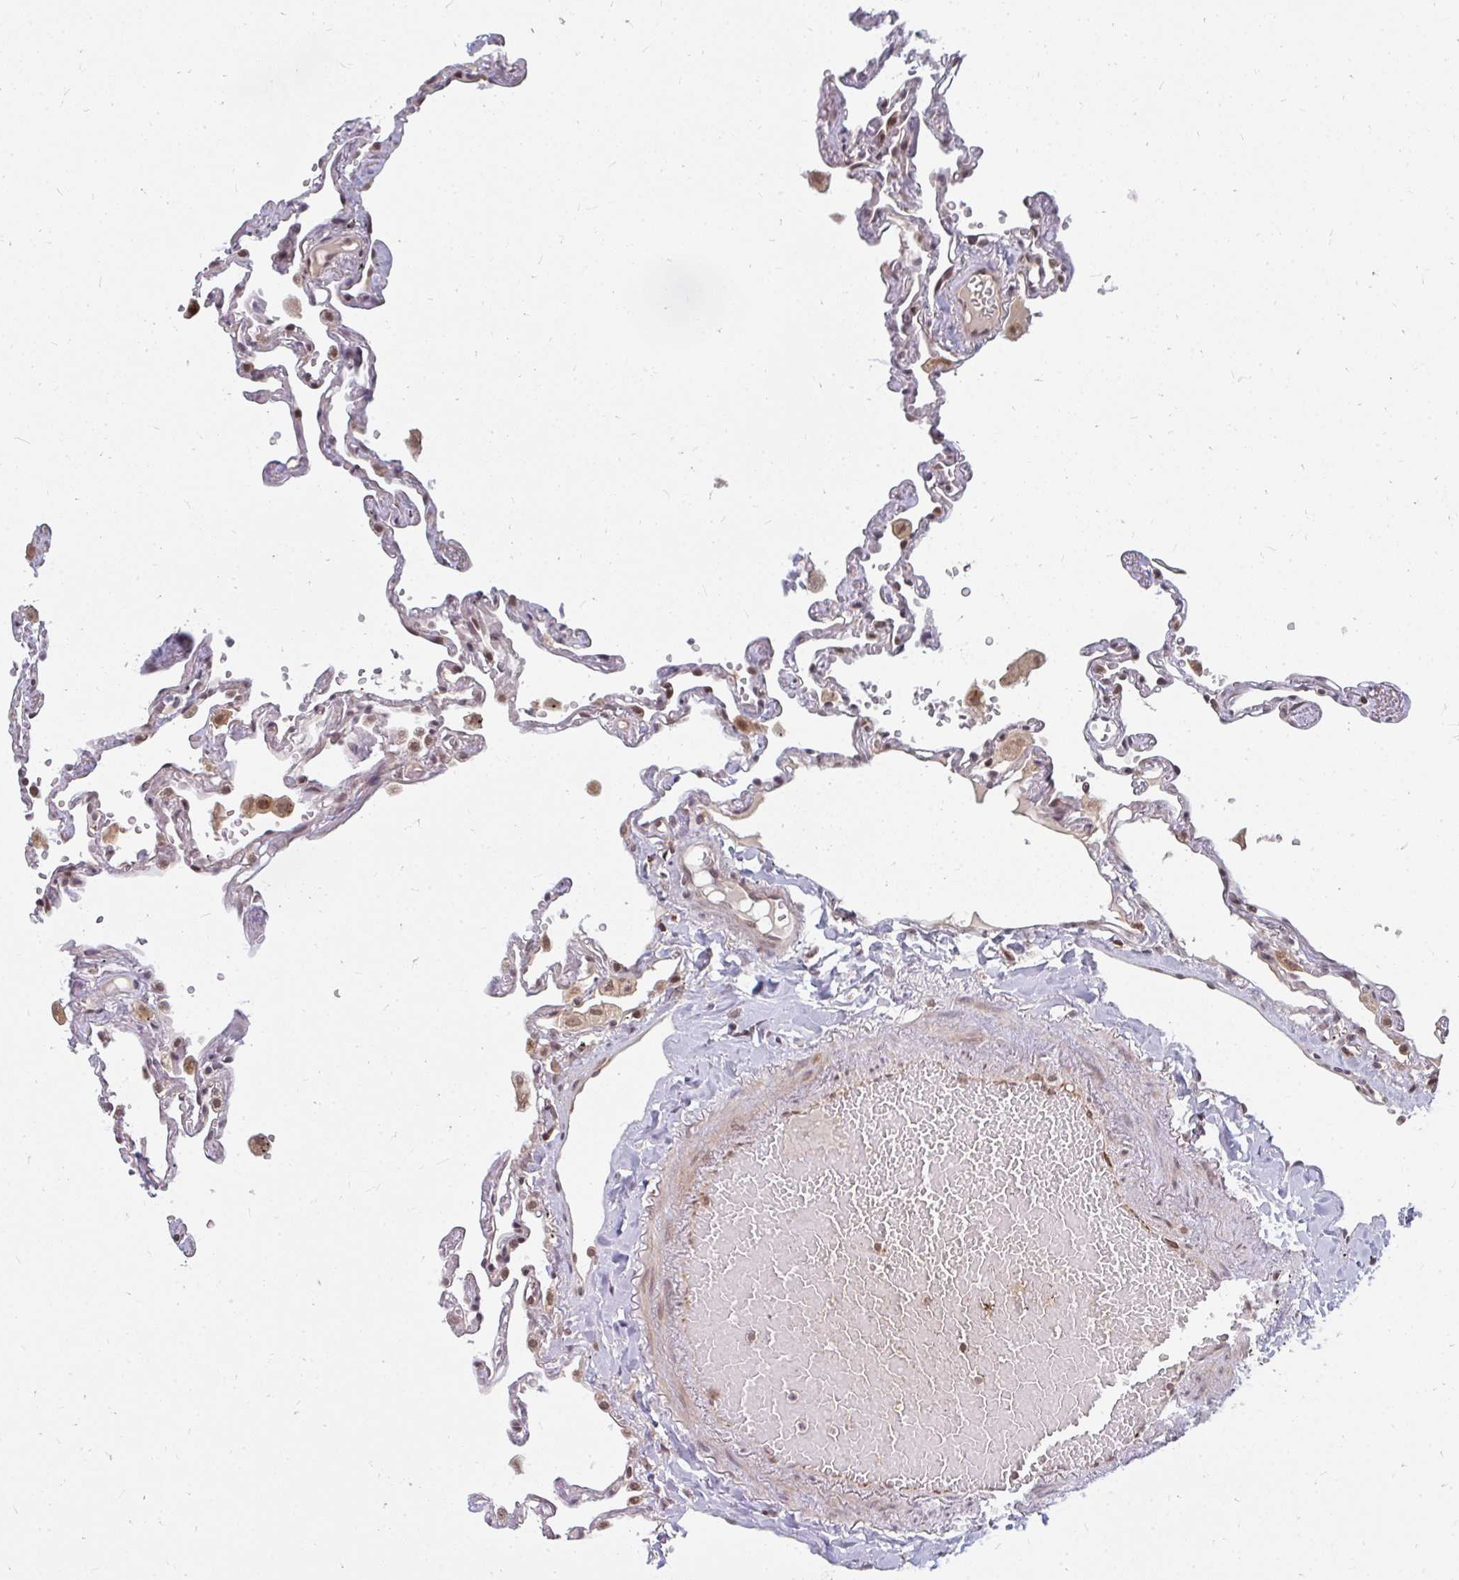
{"staining": {"intensity": "moderate", "quantity": "25%-75%", "location": "cytoplasmic/membranous,nuclear"}, "tissue": "lung", "cell_type": "Alveolar cells", "image_type": "normal", "snomed": [{"axis": "morphology", "description": "Normal tissue, NOS"}, {"axis": "topography", "description": "Lung"}], "caption": "About 25%-75% of alveolar cells in unremarkable lung exhibit moderate cytoplasmic/membranous,nuclear protein staining as visualized by brown immunohistochemical staining.", "gene": "GTF3C6", "patient": {"sex": "female", "age": 67}}